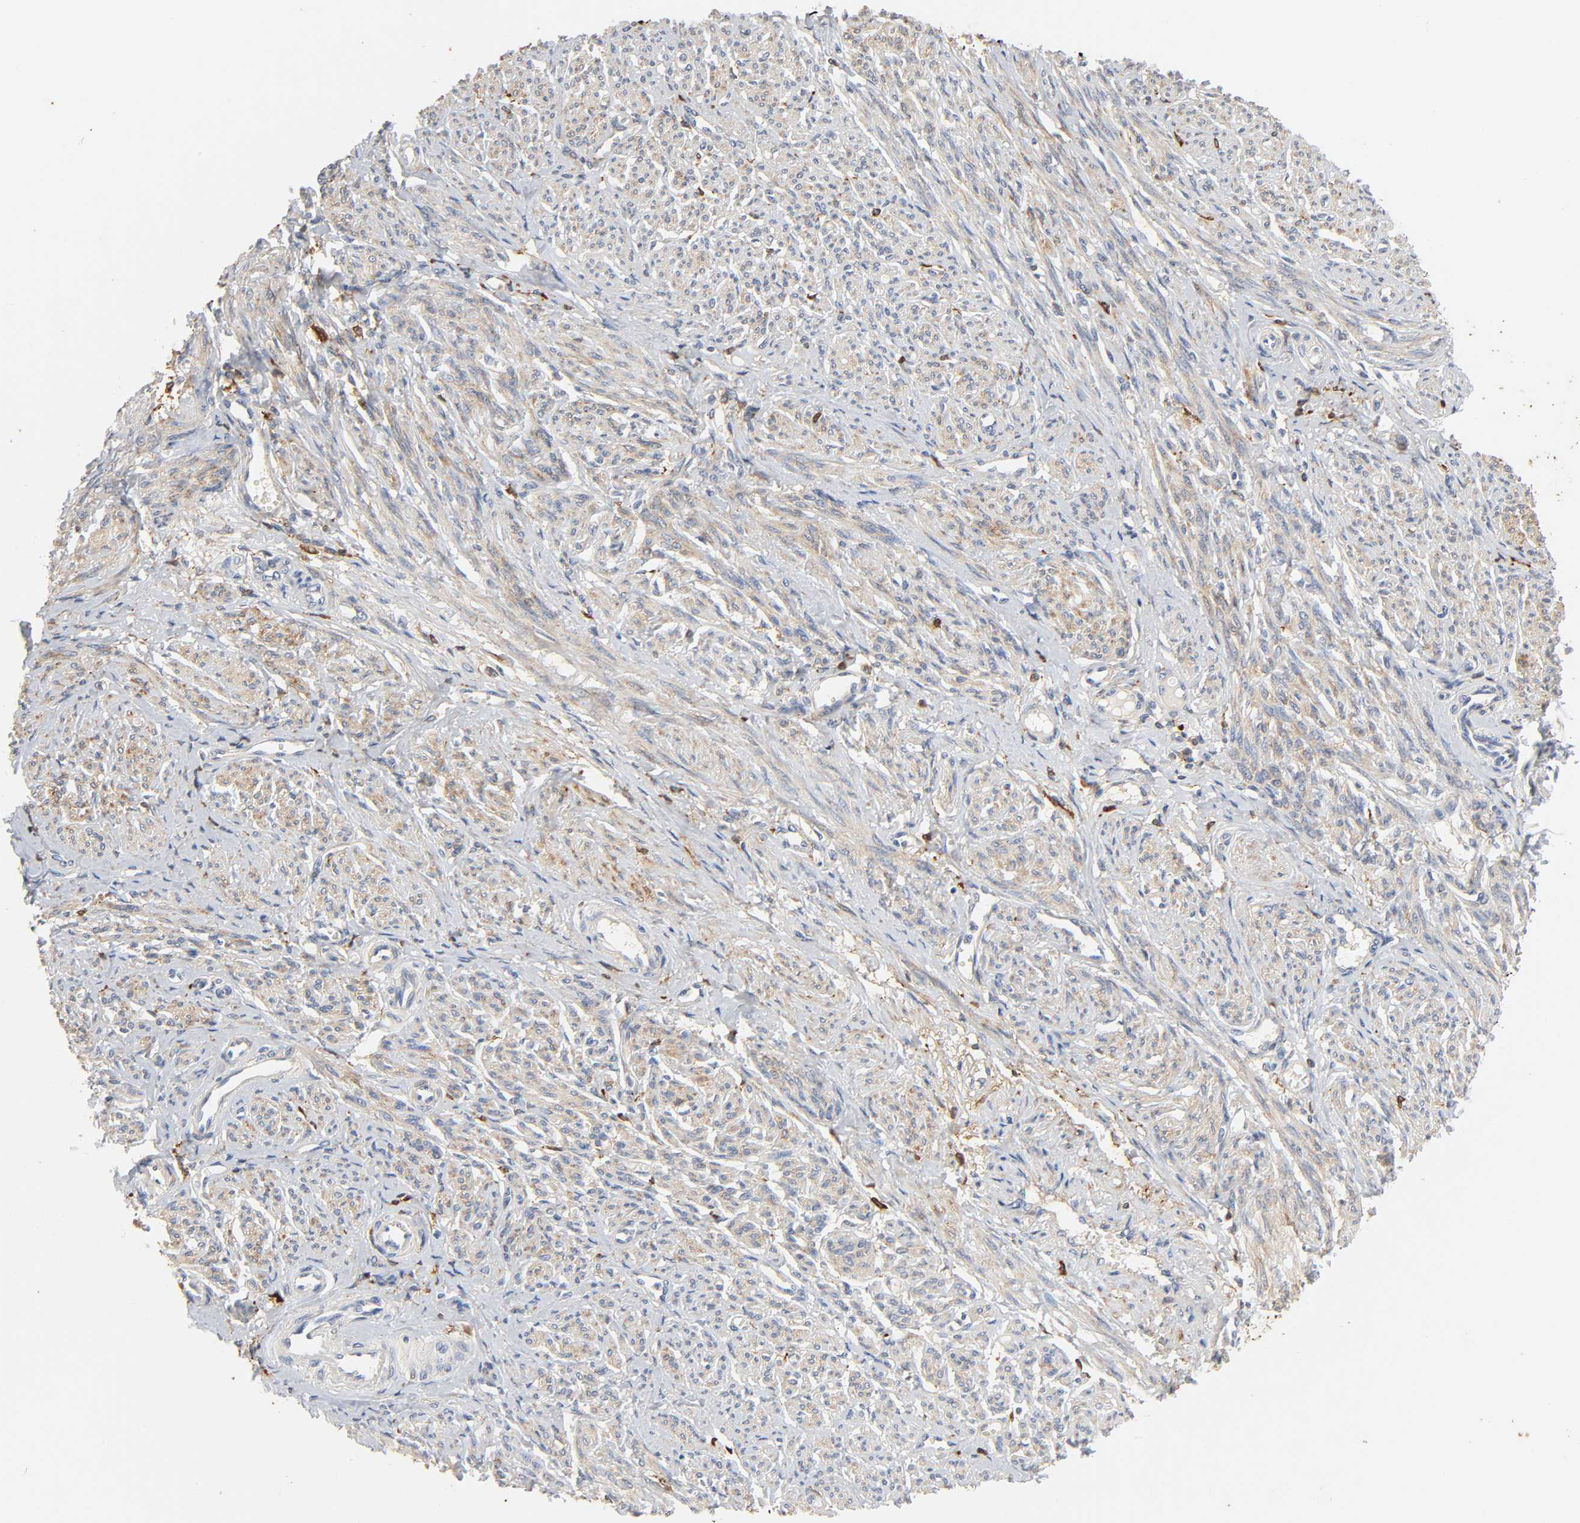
{"staining": {"intensity": "moderate", "quantity": "25%-75%", "location": "cytoplasmic/membranous"}, "tissue": "smooth muscle", "cell_type": "Smooth muscle cells", "image_type": "normal", "snomed": [{"axis": "morphology", "description": "Normal tissue, NOS"}, {"axis": "topography", "description": "Smooth muscle"}], "caption": "Moderate cytoplasmic/membranous protein staining is seen in about 25%-75% of smooth muscle cells in smooth muscle.", "gene": "BIN1", "patient": {"sex": "female", "age": 65}}